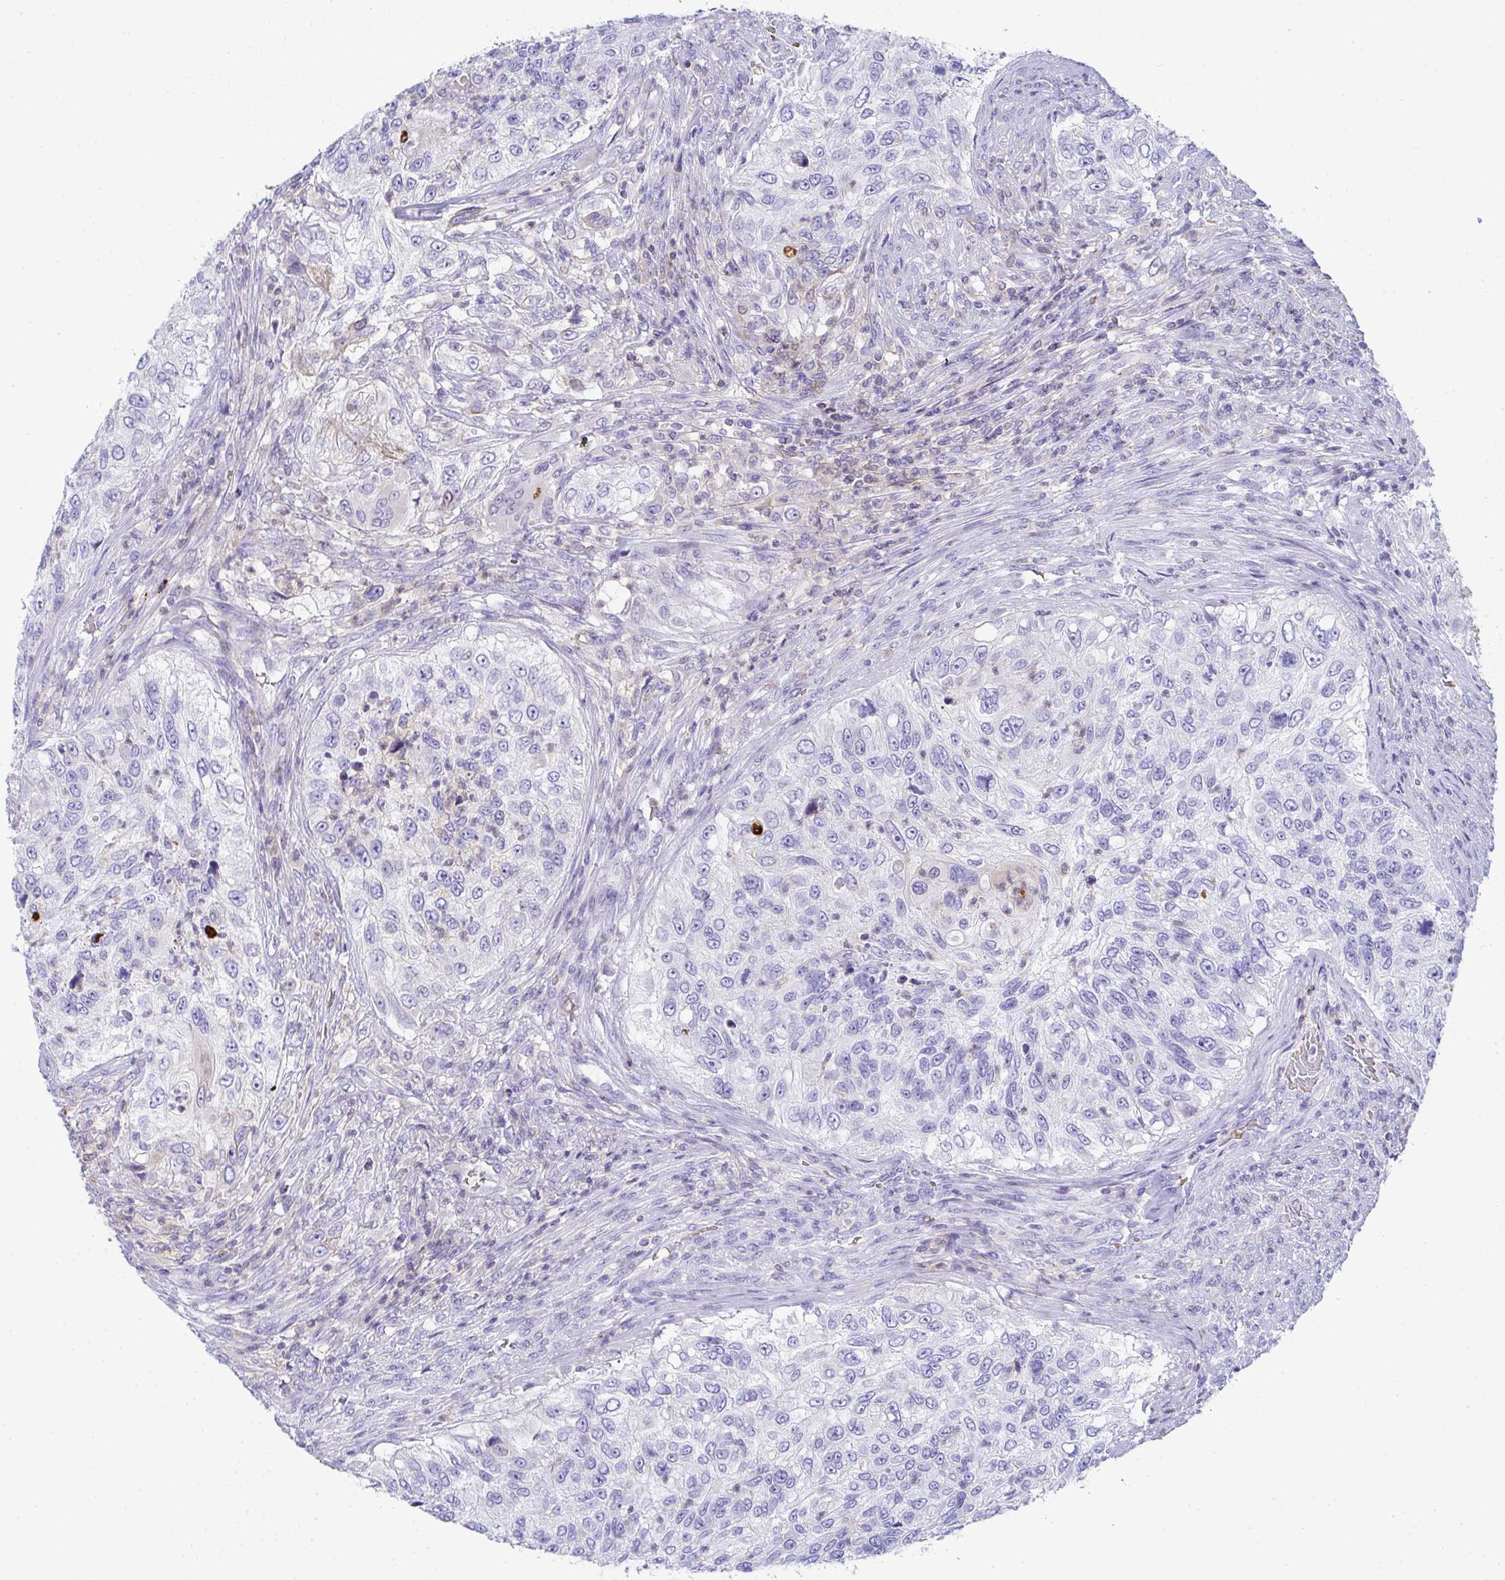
{"staining": {"intensity": "negative", "quantity": "none", "location": "none"}, "tissue": "urothelial cancer", "cell_type": "Tumor cells", "image_type": "cancer", "snomed": [{"axis": "morphology", "description": "Urothelial carcinoma, High grade"}, {"axis": "topography", "description": "Urinary bladder"}], "caption": "Immunohistochemical staining of human high-grade urothelial carcinoma demonstrates no significant staining in tumor cells.", "gene": "TNFAIP8", "patient": {"sex": "female", "age": 60}}